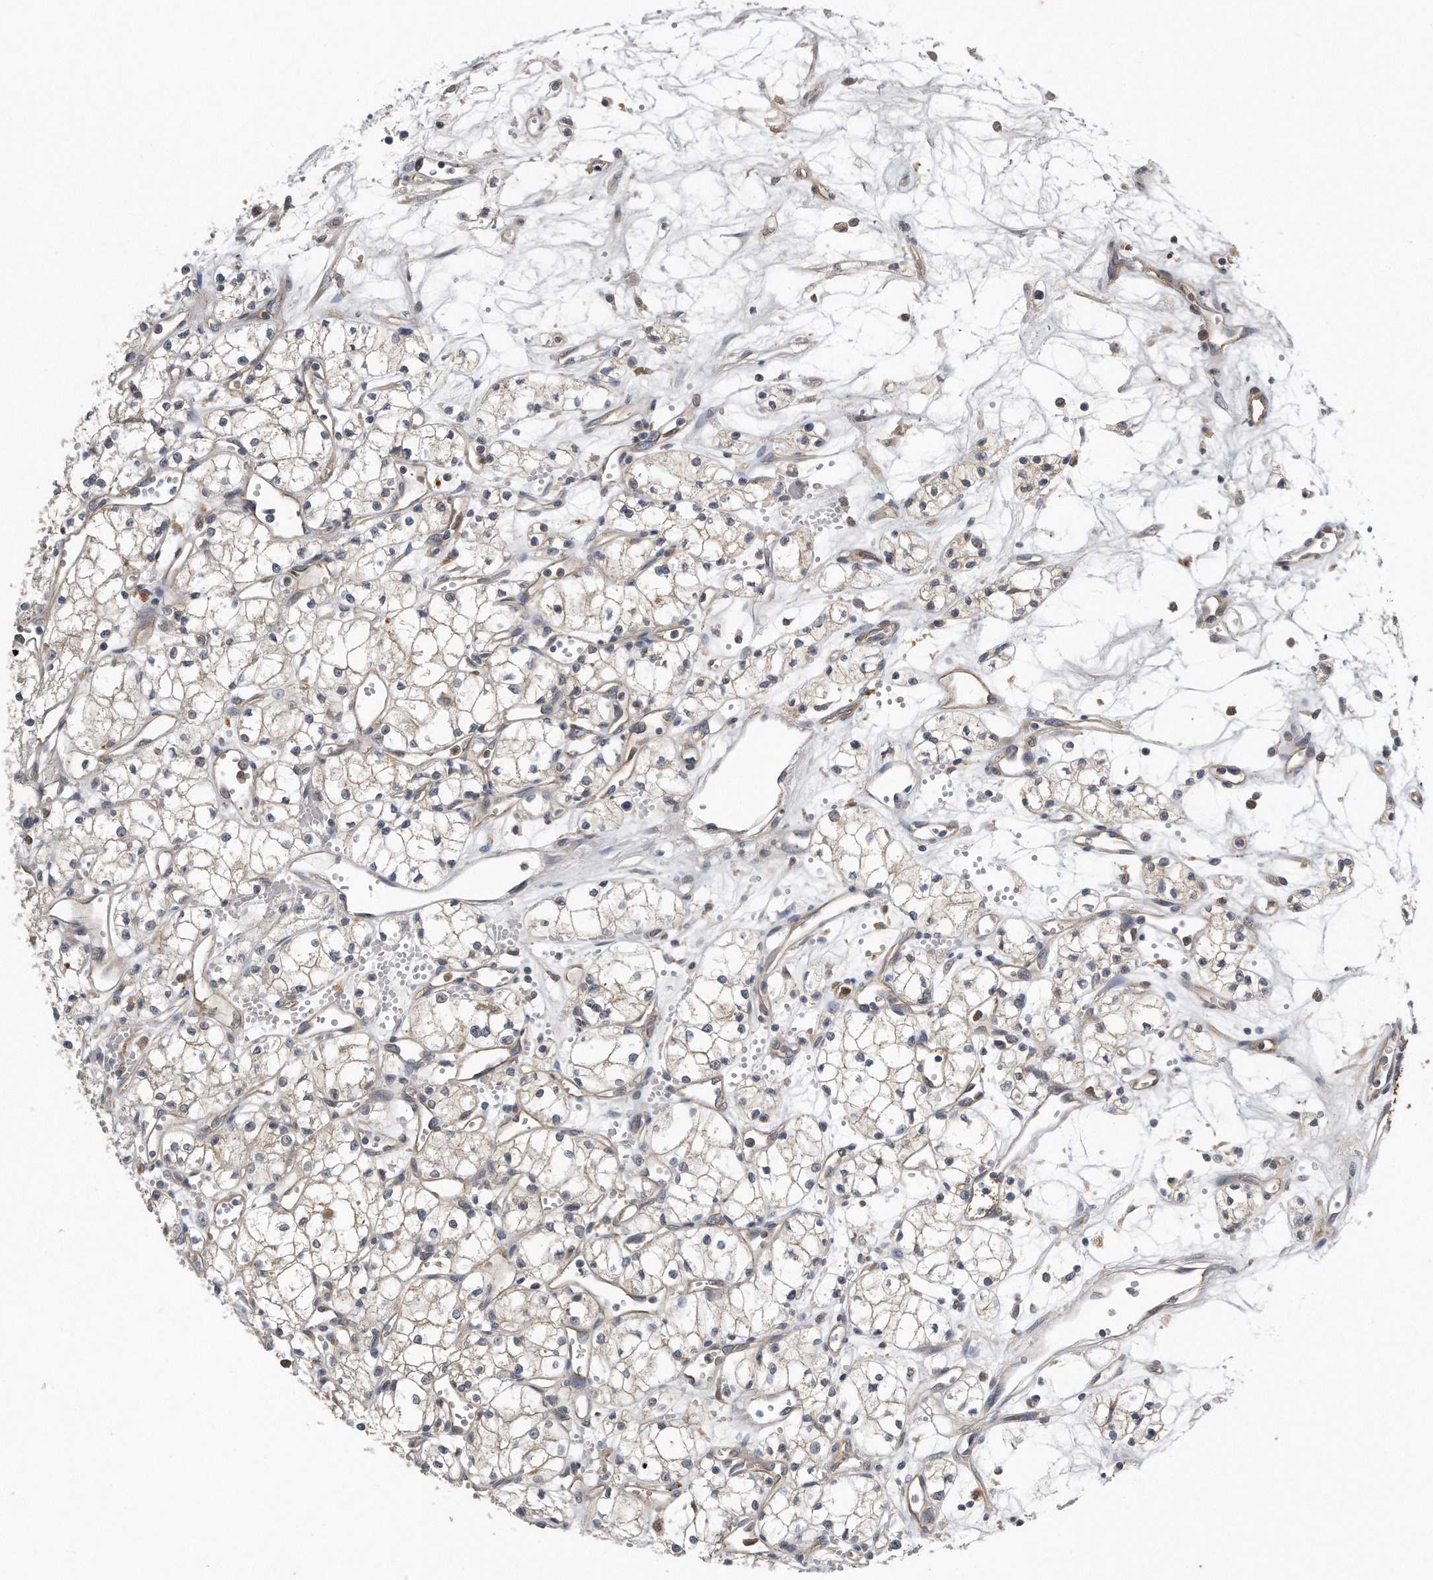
{"staining": {"intensity": "negative", "quantity": "none", "location": "none"}, "tissue": "renal cancer", "cell_type": "Tumor cells", "image_type": "cancer", "snomed": [{"axis": "morphology", "description": "Adenocarcinoma, NOS"}, {"axis": "topography", "description": "Kidney"}], "caption": "Renal cancer was stained to show a protein in brown. There is no significant expression in tumor cells.", "gene": "CAMK1", "patient": {"sex": "male", "age": 59}}